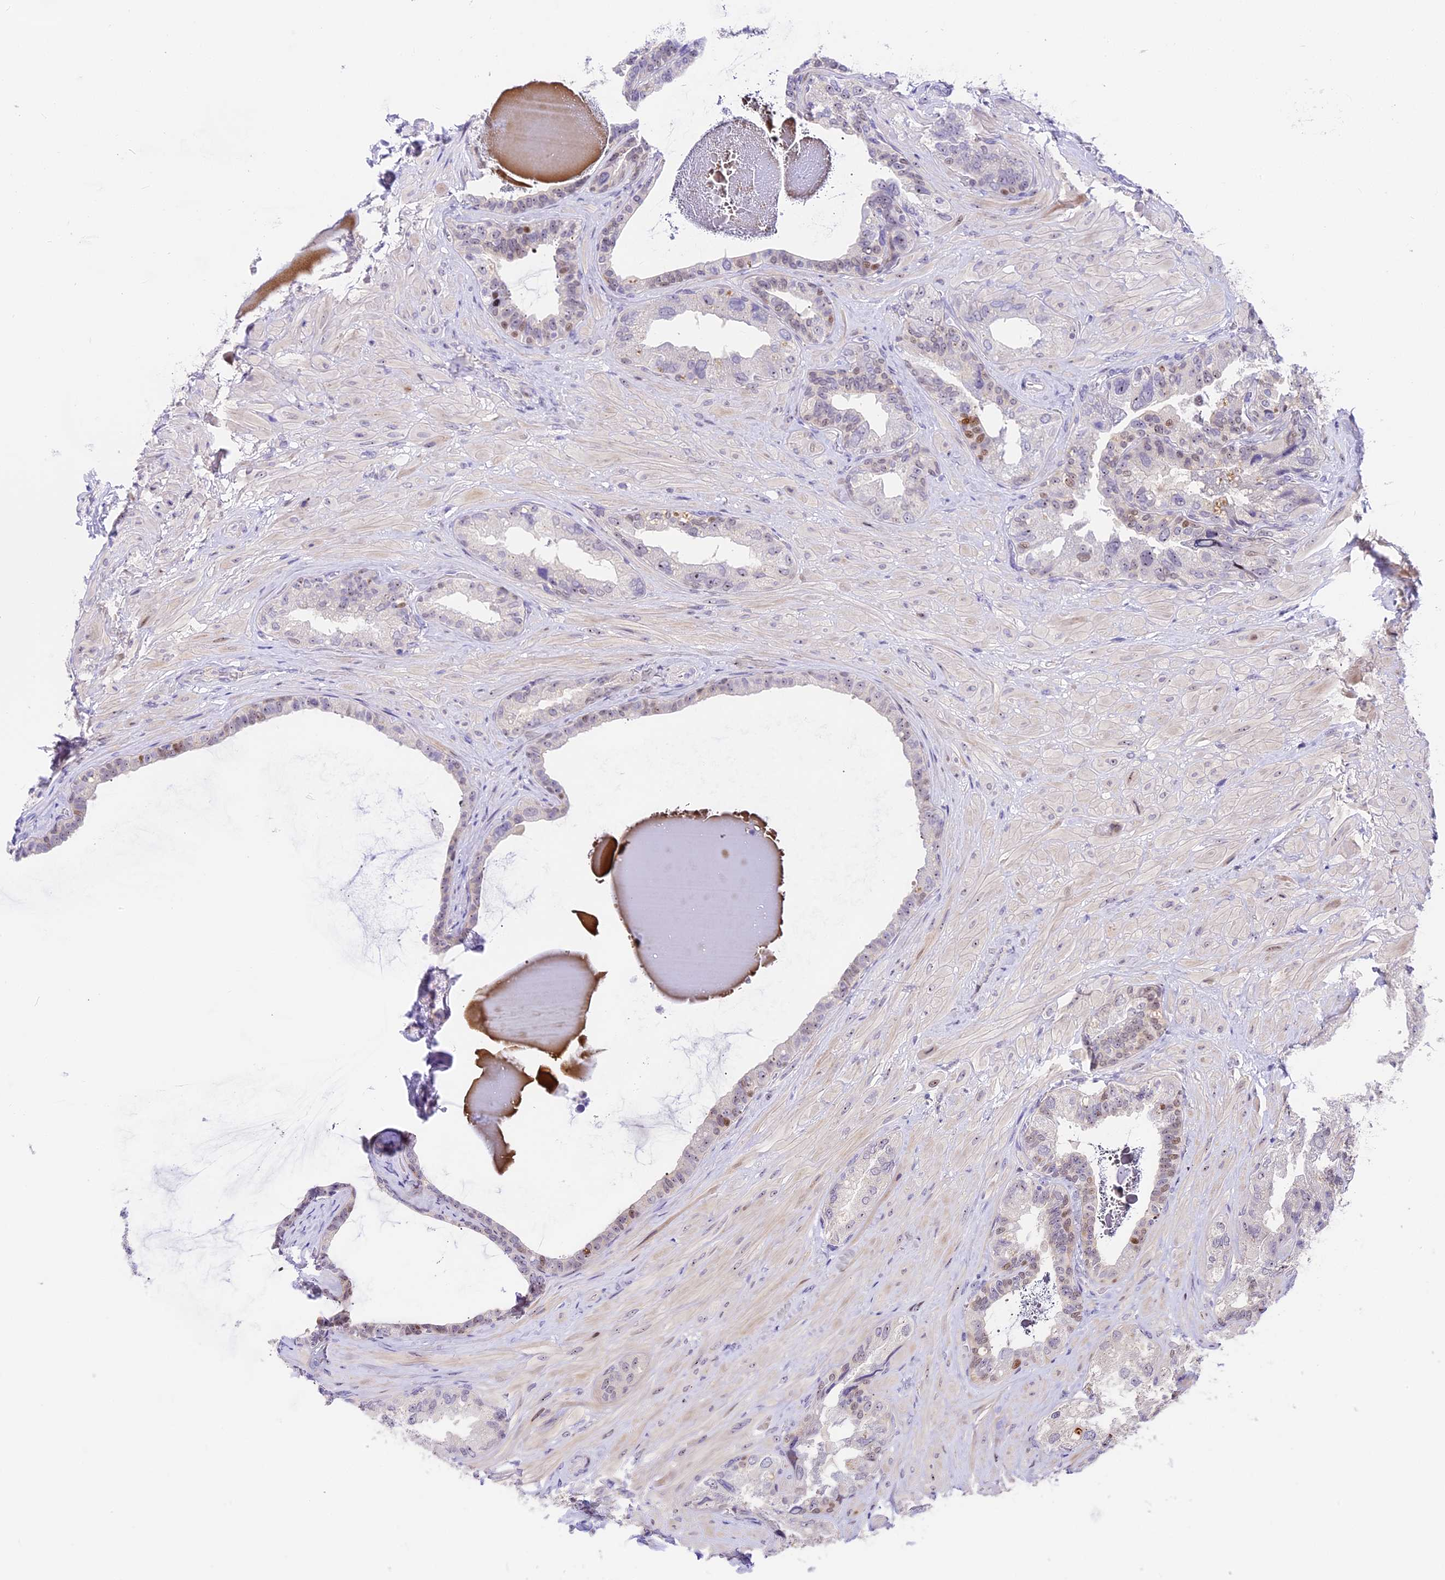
{"staining": {"intensity": "moderate", "quantity": "<25%", "location": "nuclear"}, "tissue": "seminal vesicle", "cell_type": "Glandular cells", "image_type": "normal", "snomed": [{"axis": "morphology", "description": "Normal tissue, NOS"}, {"axis": "topography", "description": "Prostate and seminal vesicle, NOS"}, {"axis": "topography", "description": "Prostate"}, {"axis": "topography", "description": "Seminal veicle"}], "caption": "A high-resolution image shows IHC staining of normal seminal vesicle, which reveals moderate nuclear expression in about <25% of glandular cells. (IHC, brightfield microscopy, high magnification).", "gene": "MIDN", "patient": {"sex": "male", "age": 67}}